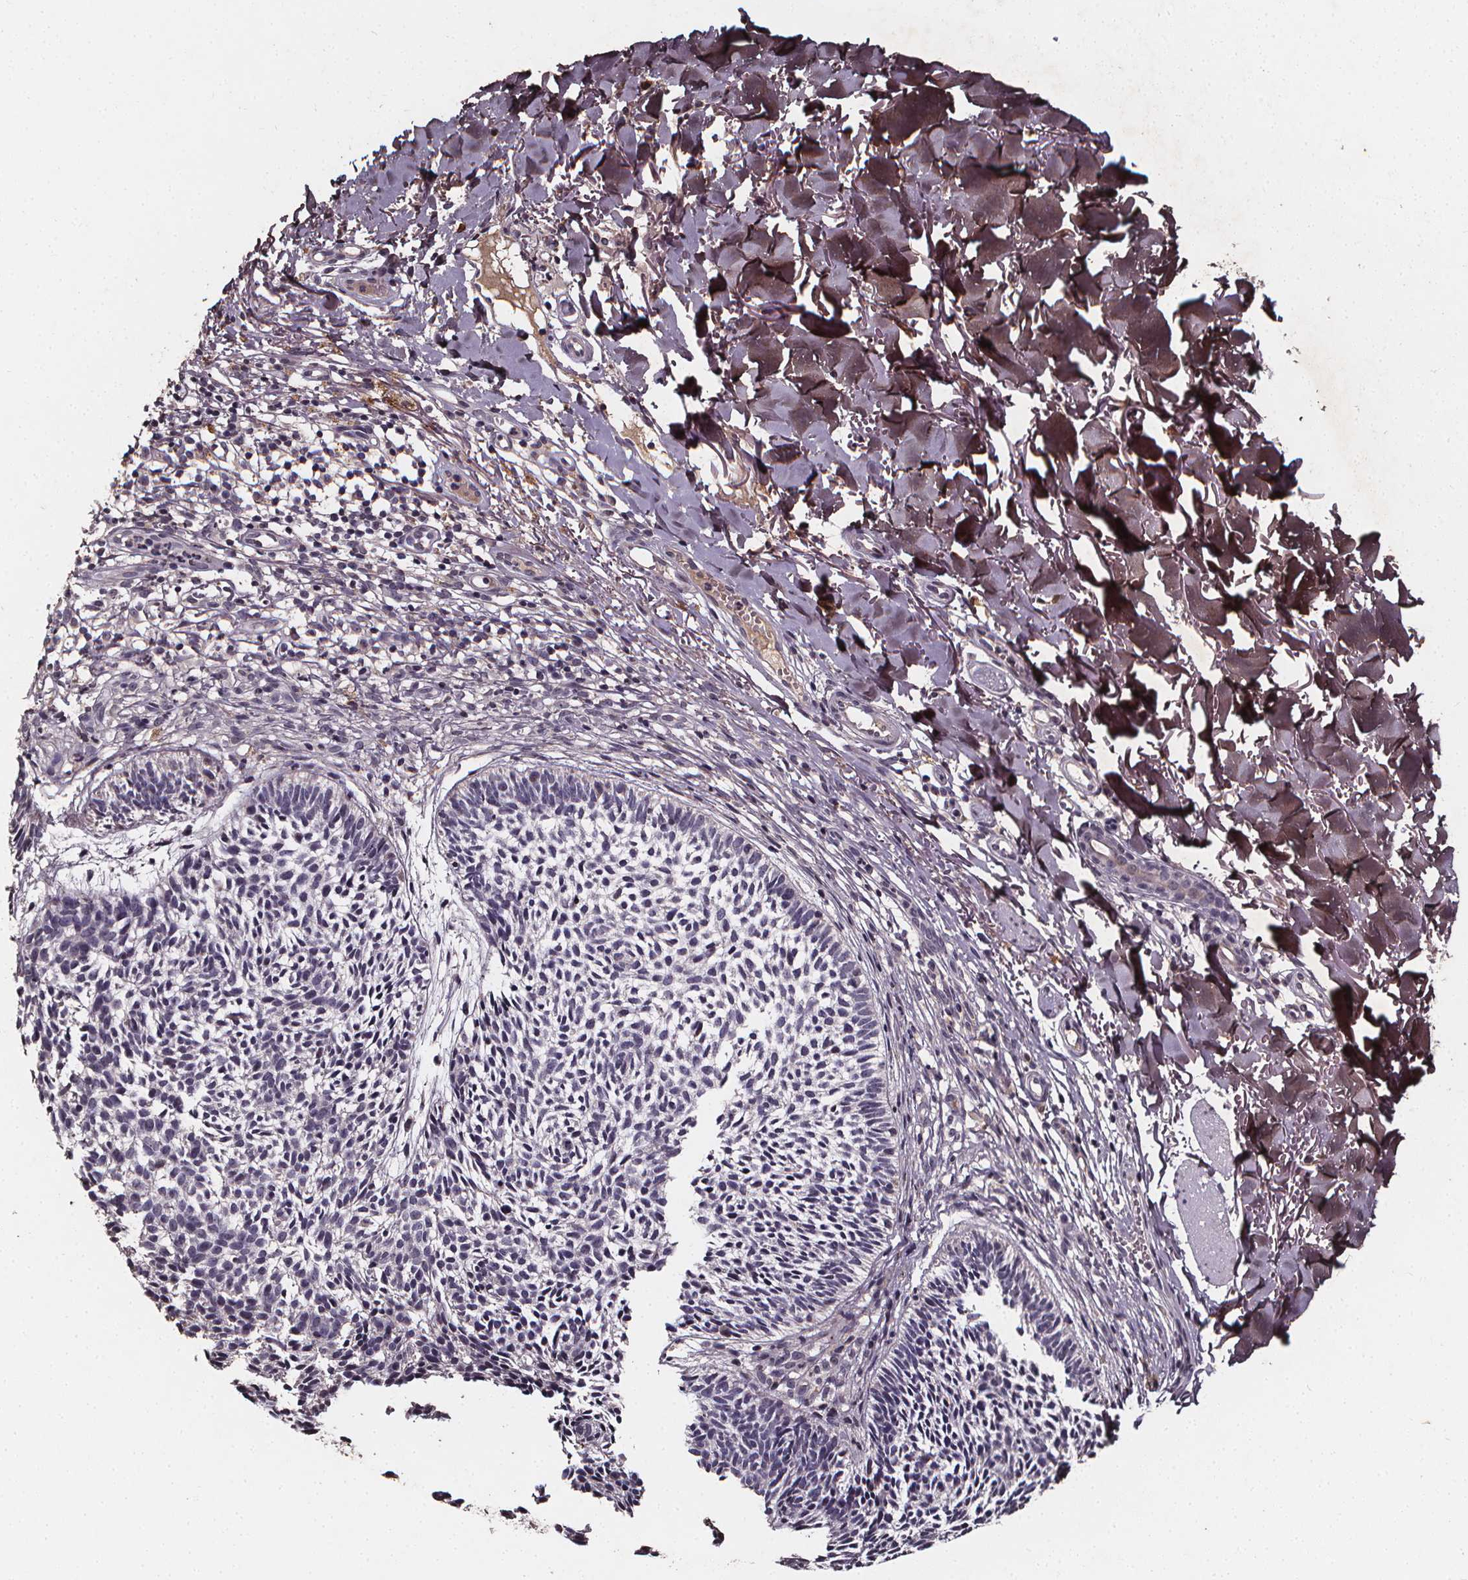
{"staining": {"intensity": "negative", "quantity": "none", "location": "none"}, "tissue": "skin cancer", "cell_type": "Tumor cells", "image_type": "cancer", "snomed": [{"axis": "morphology", "description": "Basal cell carcinoma"}, {"axis": "topography", "description": "Skin"}], "caption": "This histopathology image is of skin basal cell carcinoma stained with IHC to label a protein in brown with the nuclei are counter-stained blue. There is no staining in tumor cells.", "gene": "SPAG8", "patient": {"sex": "male", "age": 78}}